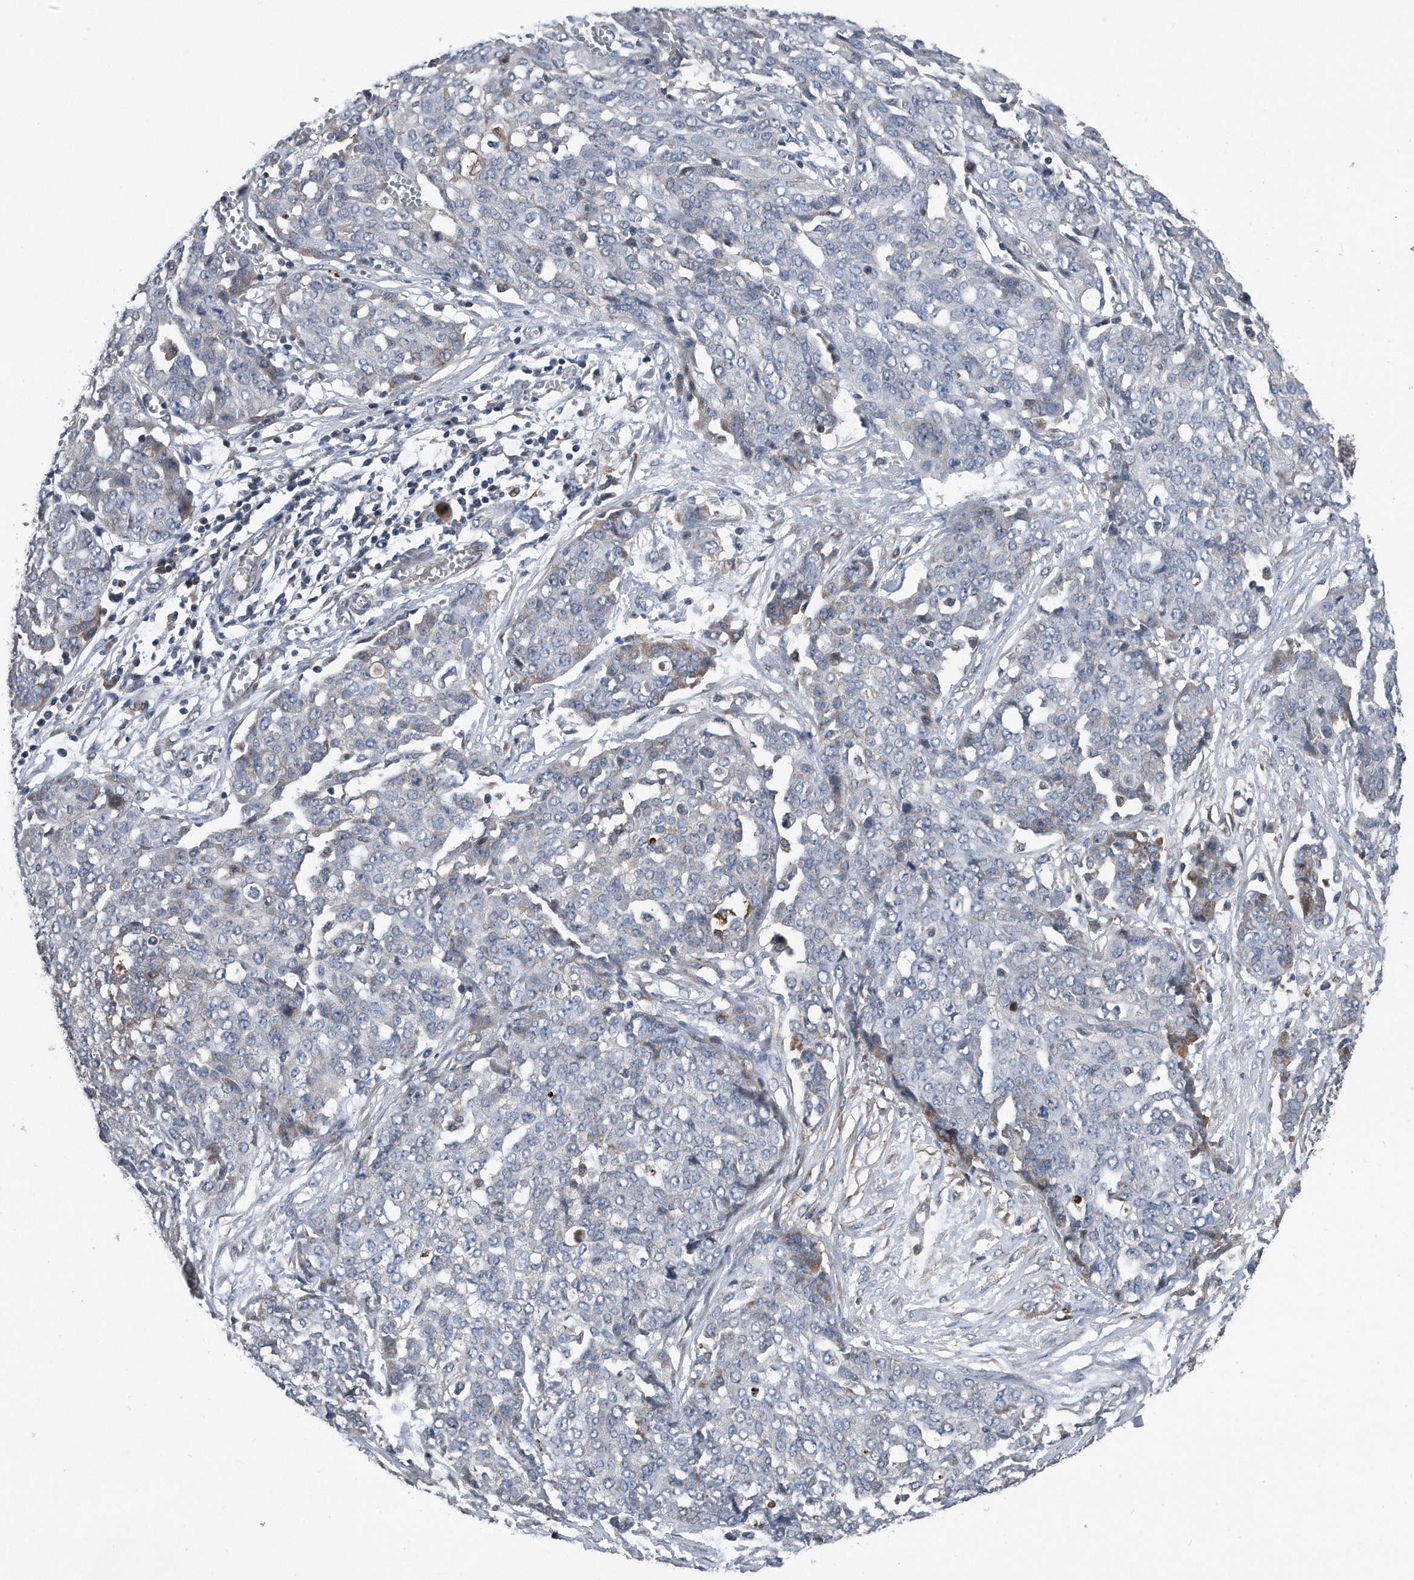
{"staining": {"intensity": "negative", "quantity": "none", "location": "none"}, "tissue": "ovarian cancer", "cell_type": "Tumor cells", "image_type": "cancer", "snomed": [{"axis": "morphology", "description": "Cystadenocarcinoma, serous, NOS"}, {"axis": "topography", "description": "Soft tissue"}, {"axis": "topography", "description": "Ovary"}], "caption": "This photomicrograph is of serous cystadenocarcinoma (ovarian) stained with immunohistochemistry to label a protein in brown with the nuclei are counter-stained blue. There is no positivity in tumor cells.", "gene": "DST", "patient": {"sex": "female", "age": 57}}